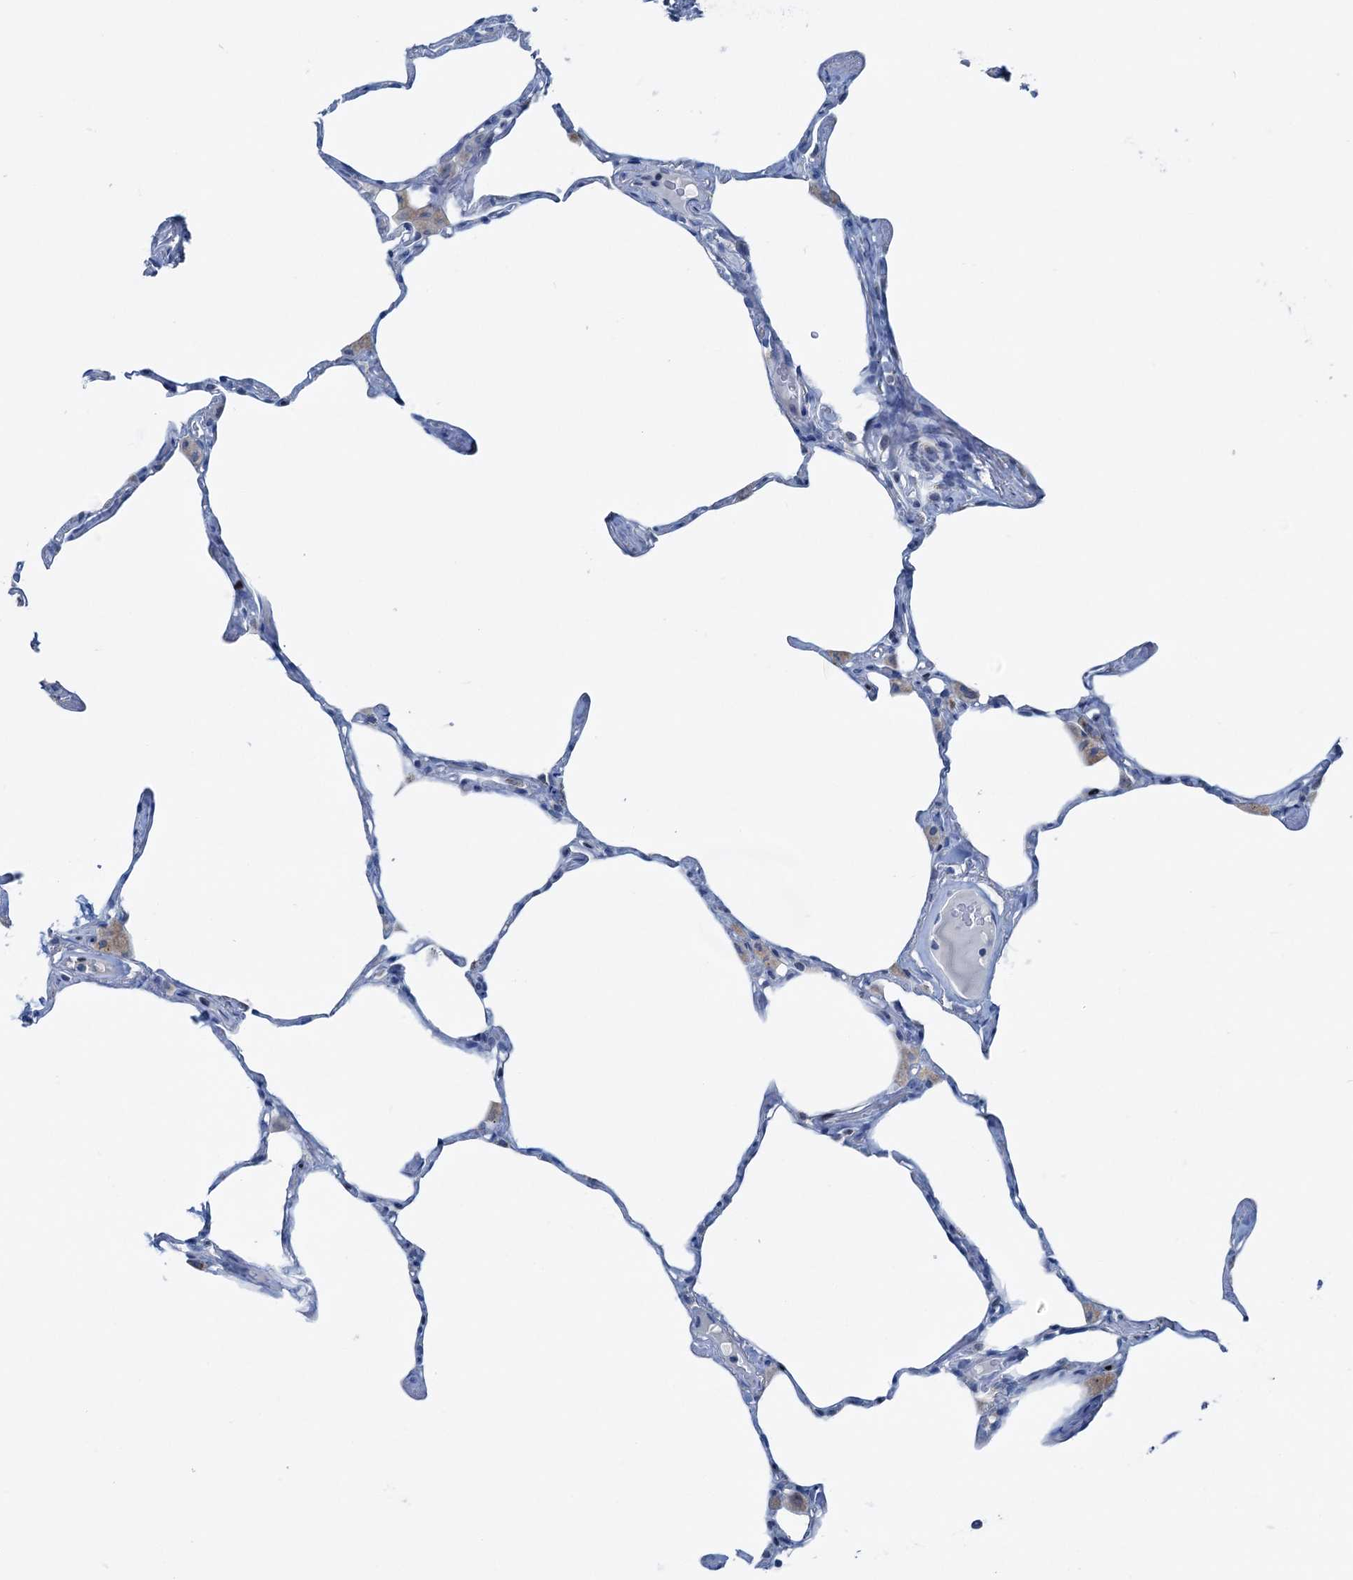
{"staining": {"intensity": "negative", "quantity": "none", "location": "none"}, "tissue": "lung", "cell_type": "Alveolar cells", "image_type": "normal", "snomed": [{"axis": "morphology", "description": "Normal tissue, NOS"}, {"axis": "topography", "description": "Lung"}], "caption": "A micrograph of lung stained for a protein displays no brown staining in alveolar cells.", "gene": "ELP4", "patient": {"sex": "male", "age": 65}}